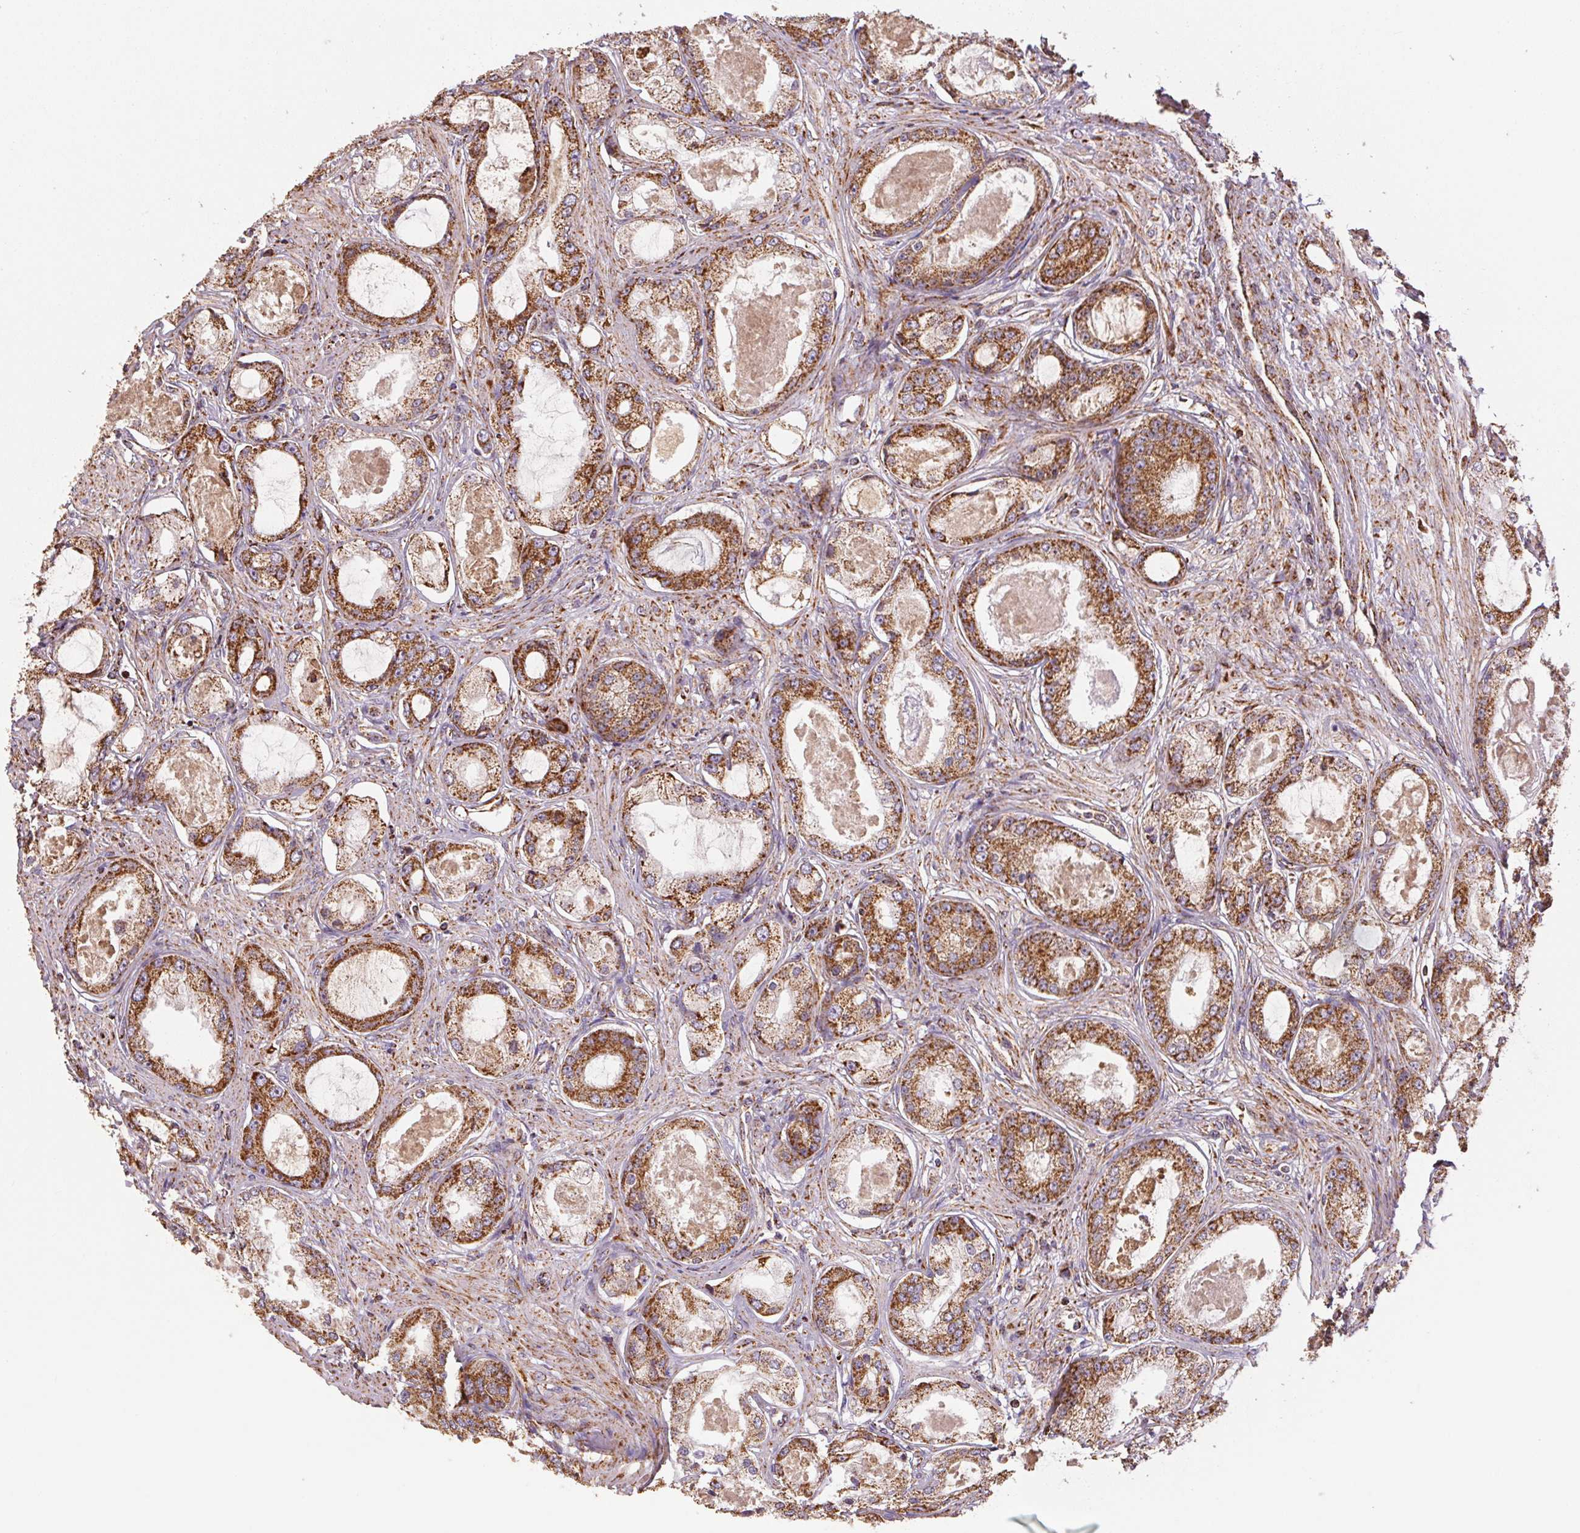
{"staining": {"intensity": "strong", "quantity": ">75%", "location": "cytoplasmic/membranous"}, "tissue": "prostate cancer", "cell_type": "Tumor cells", "image_type": "cancer", "snomed": [{"axis": "morphology", "description": "Adenocarcinoma, Low grade"}, {"axis": "topography", "description": "Prostate"}], "caption": "Immunohistochemistry (IHC) staining of prostate adenocarcinoma (low-grade), which shows high levels of strong cytoplasmic/membranous staining in about >75% of tumor cells indicating strong cytoplasmic/membranous protein positivity. The staining was performed using DAB (brown) for protein detection and nuclei were counterstained in hematoxylin (blue).", "gene": "NDUFS2", "patient": {"sex": "male", "age": 68}}